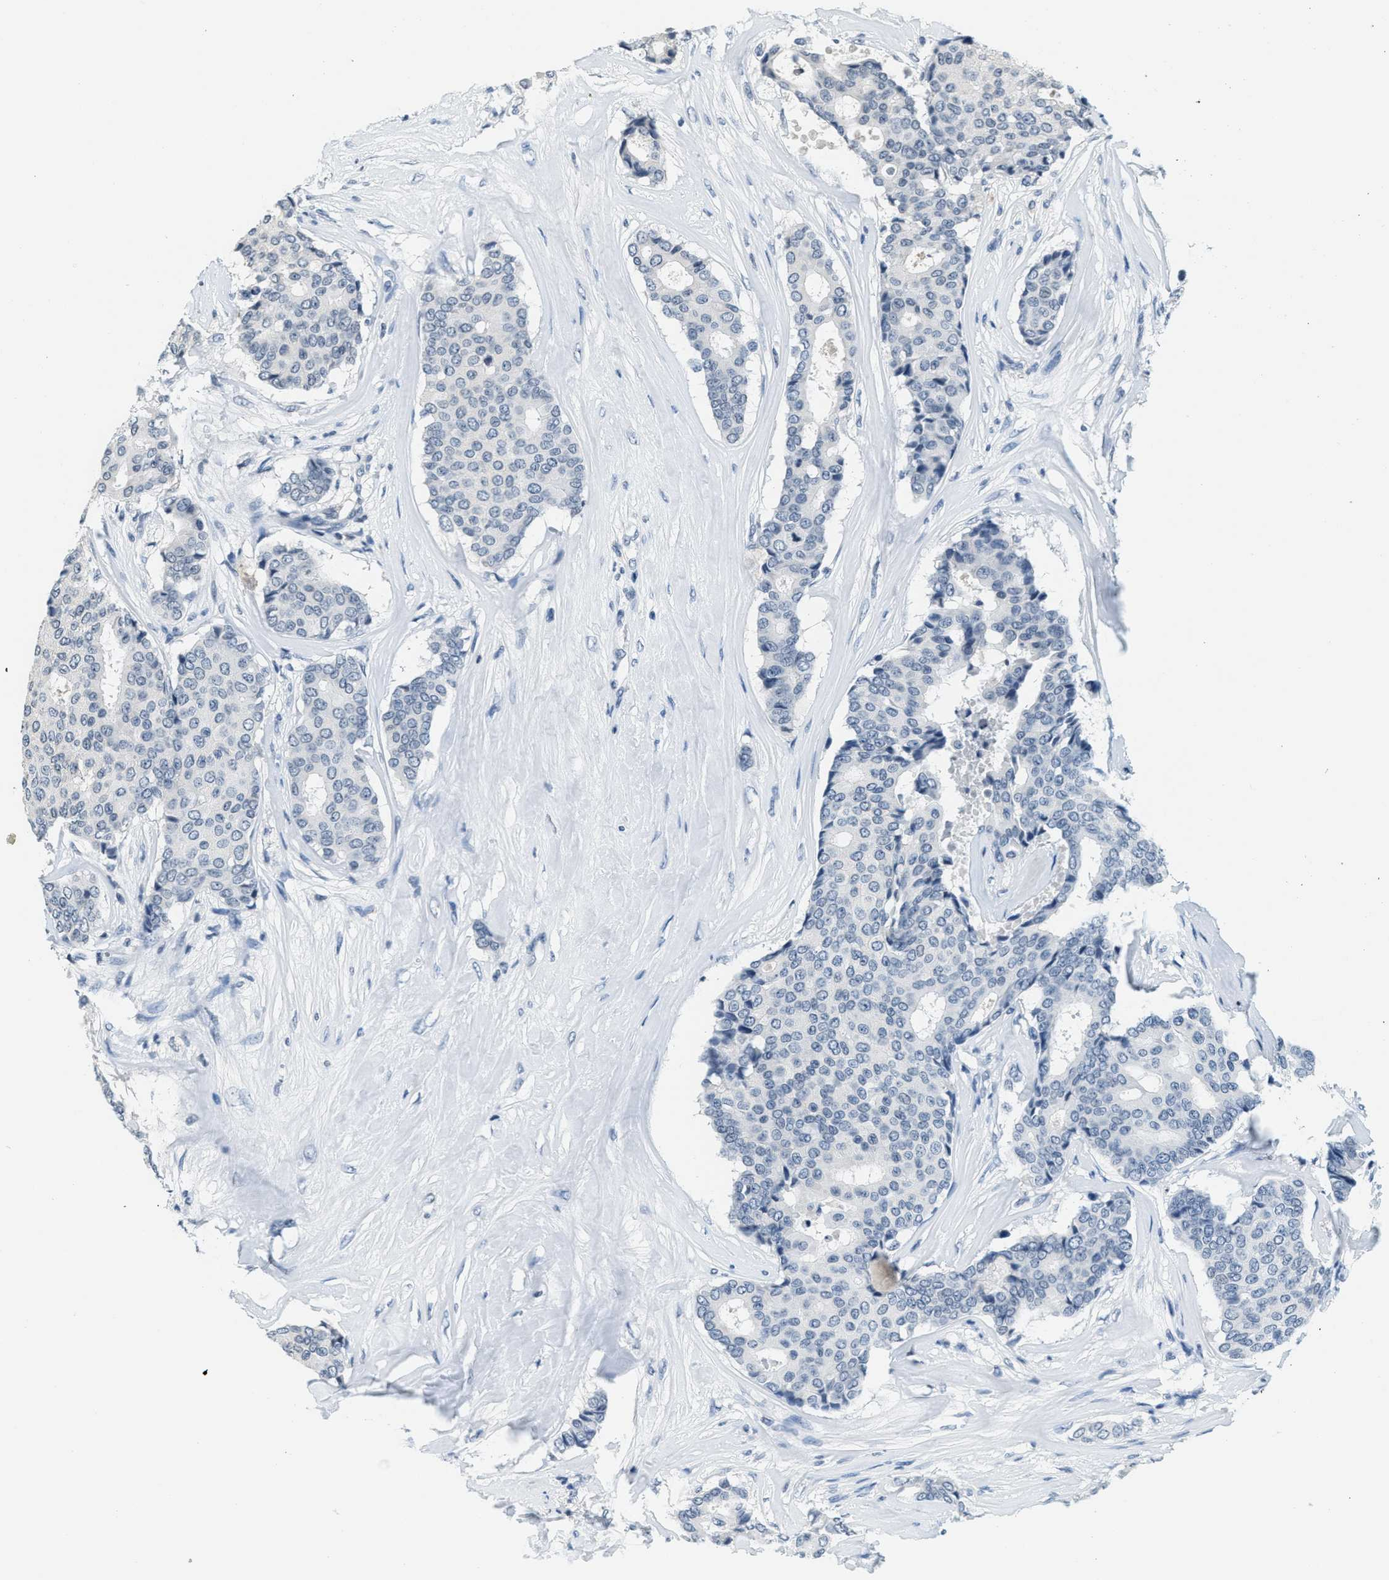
{"staining": {"intensity": "negative", "quantity": "none", "location": "none"}, "tissue": "breast cancer", "cell_type": "Tumor cells", "image_type": "cancer", "snomed": [{"axis": "morphology", "description": "Duct carcinoma"}, {"axis": "topography", "description": "Breast"}], "caption": "The micrograph shows no significant expression in tumor cells of breast cancer (intraductal carcinoma).", "gene": "CA4", "patient": {"sex": "female", "age": 75}}